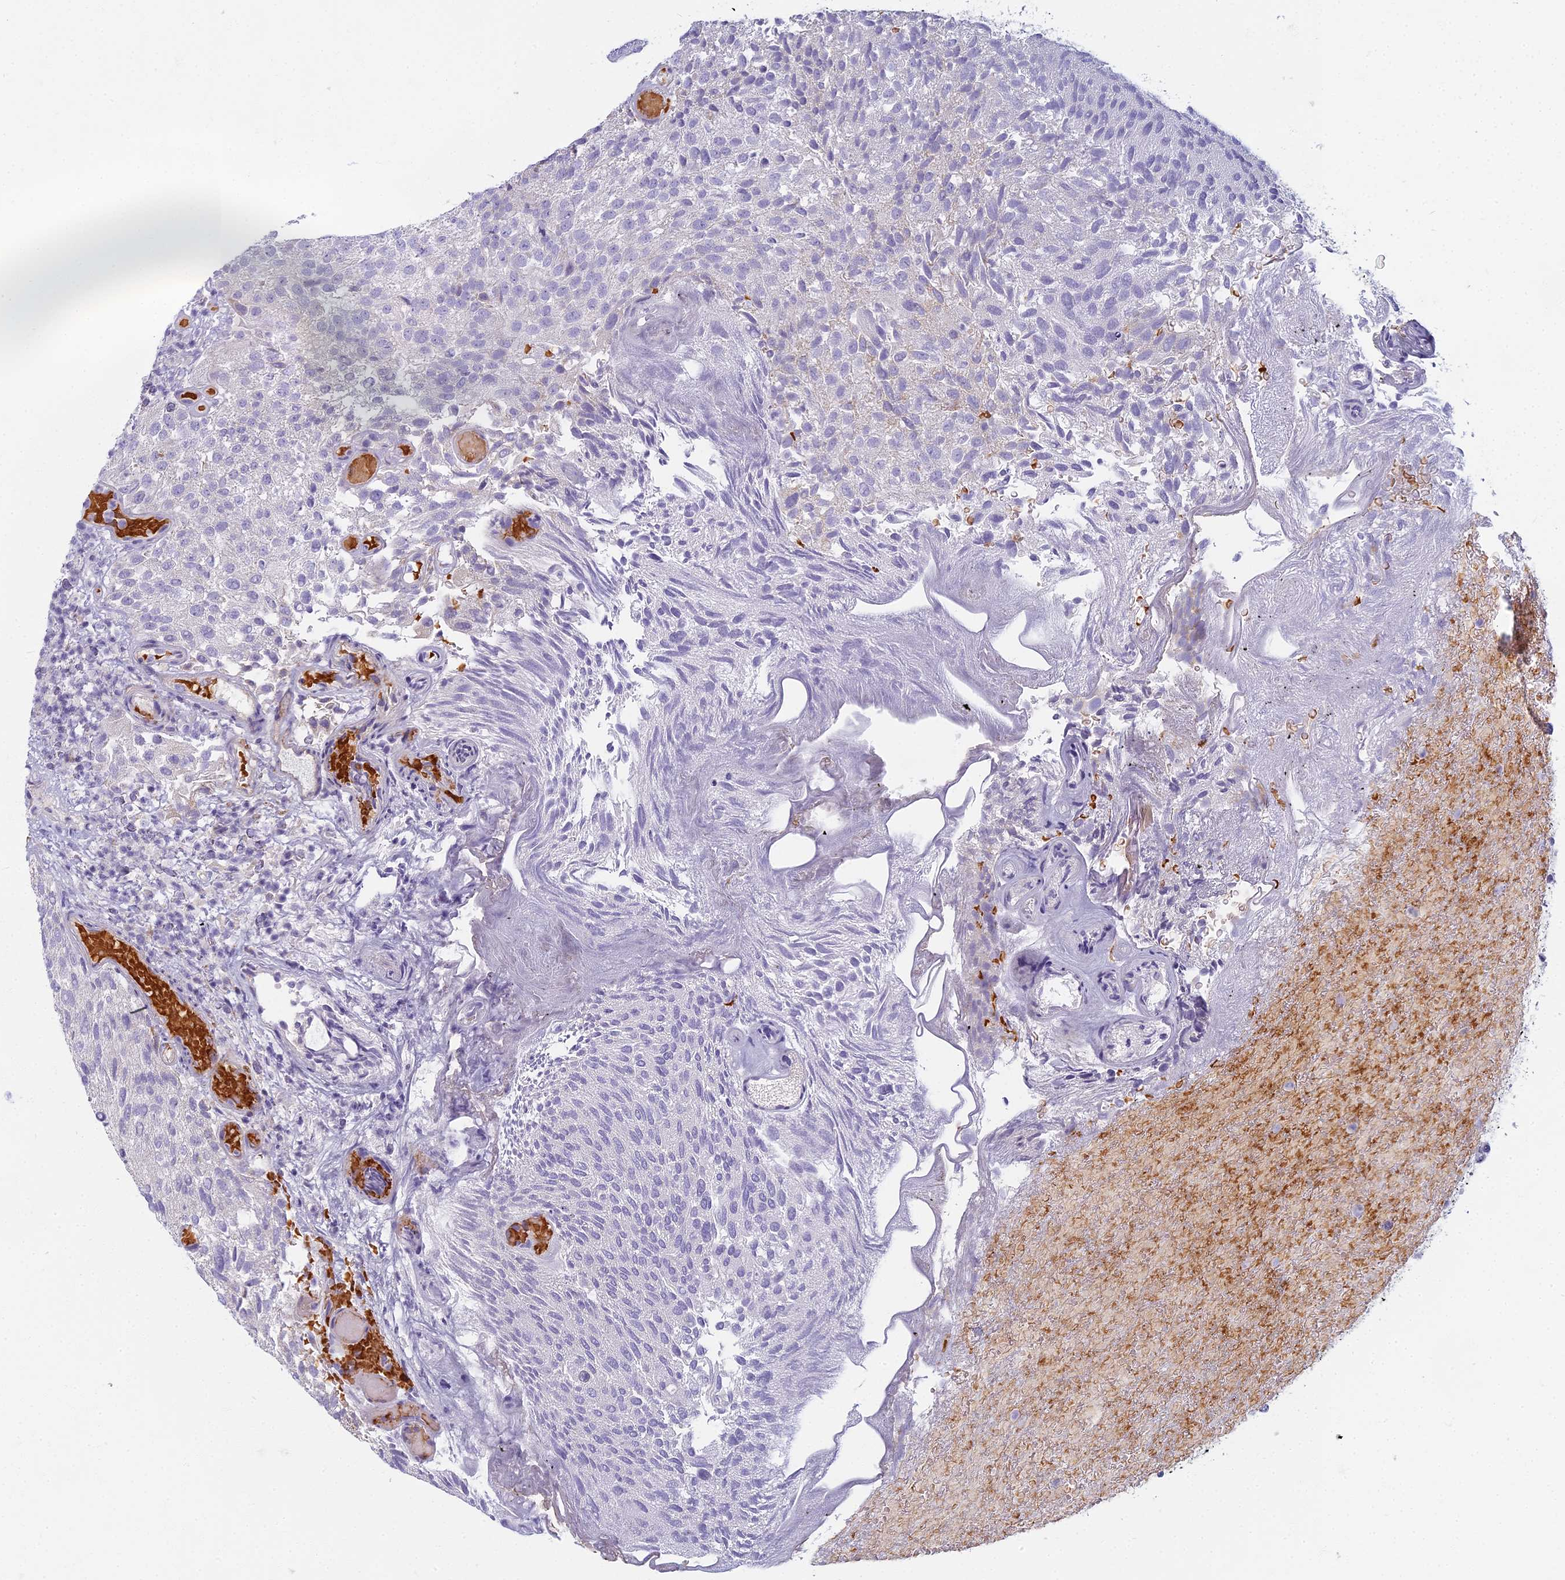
{"staining": {"intensity": "negative", "quantity": "none", "location": "none"}, "tissue": "urothelial cancer", "cell_type": "Tumor cells", "image_type": "cancer", "snomed": [{"axis": "morphology", "description": "Urothelial carcinoma, Low grade"}, {"axis": "topography", "description": "Urinary bladder"}], "caption": "High magnification brightfield microscopy of urothelial cancer stained with DAB (3,3'-diaminobenzidine) (brown) and counterstained with hematoxylin (blue): tumor cells show no significant positivity.", "gene": "ARL15", "patient": {"sex": "male", "age": 78}}